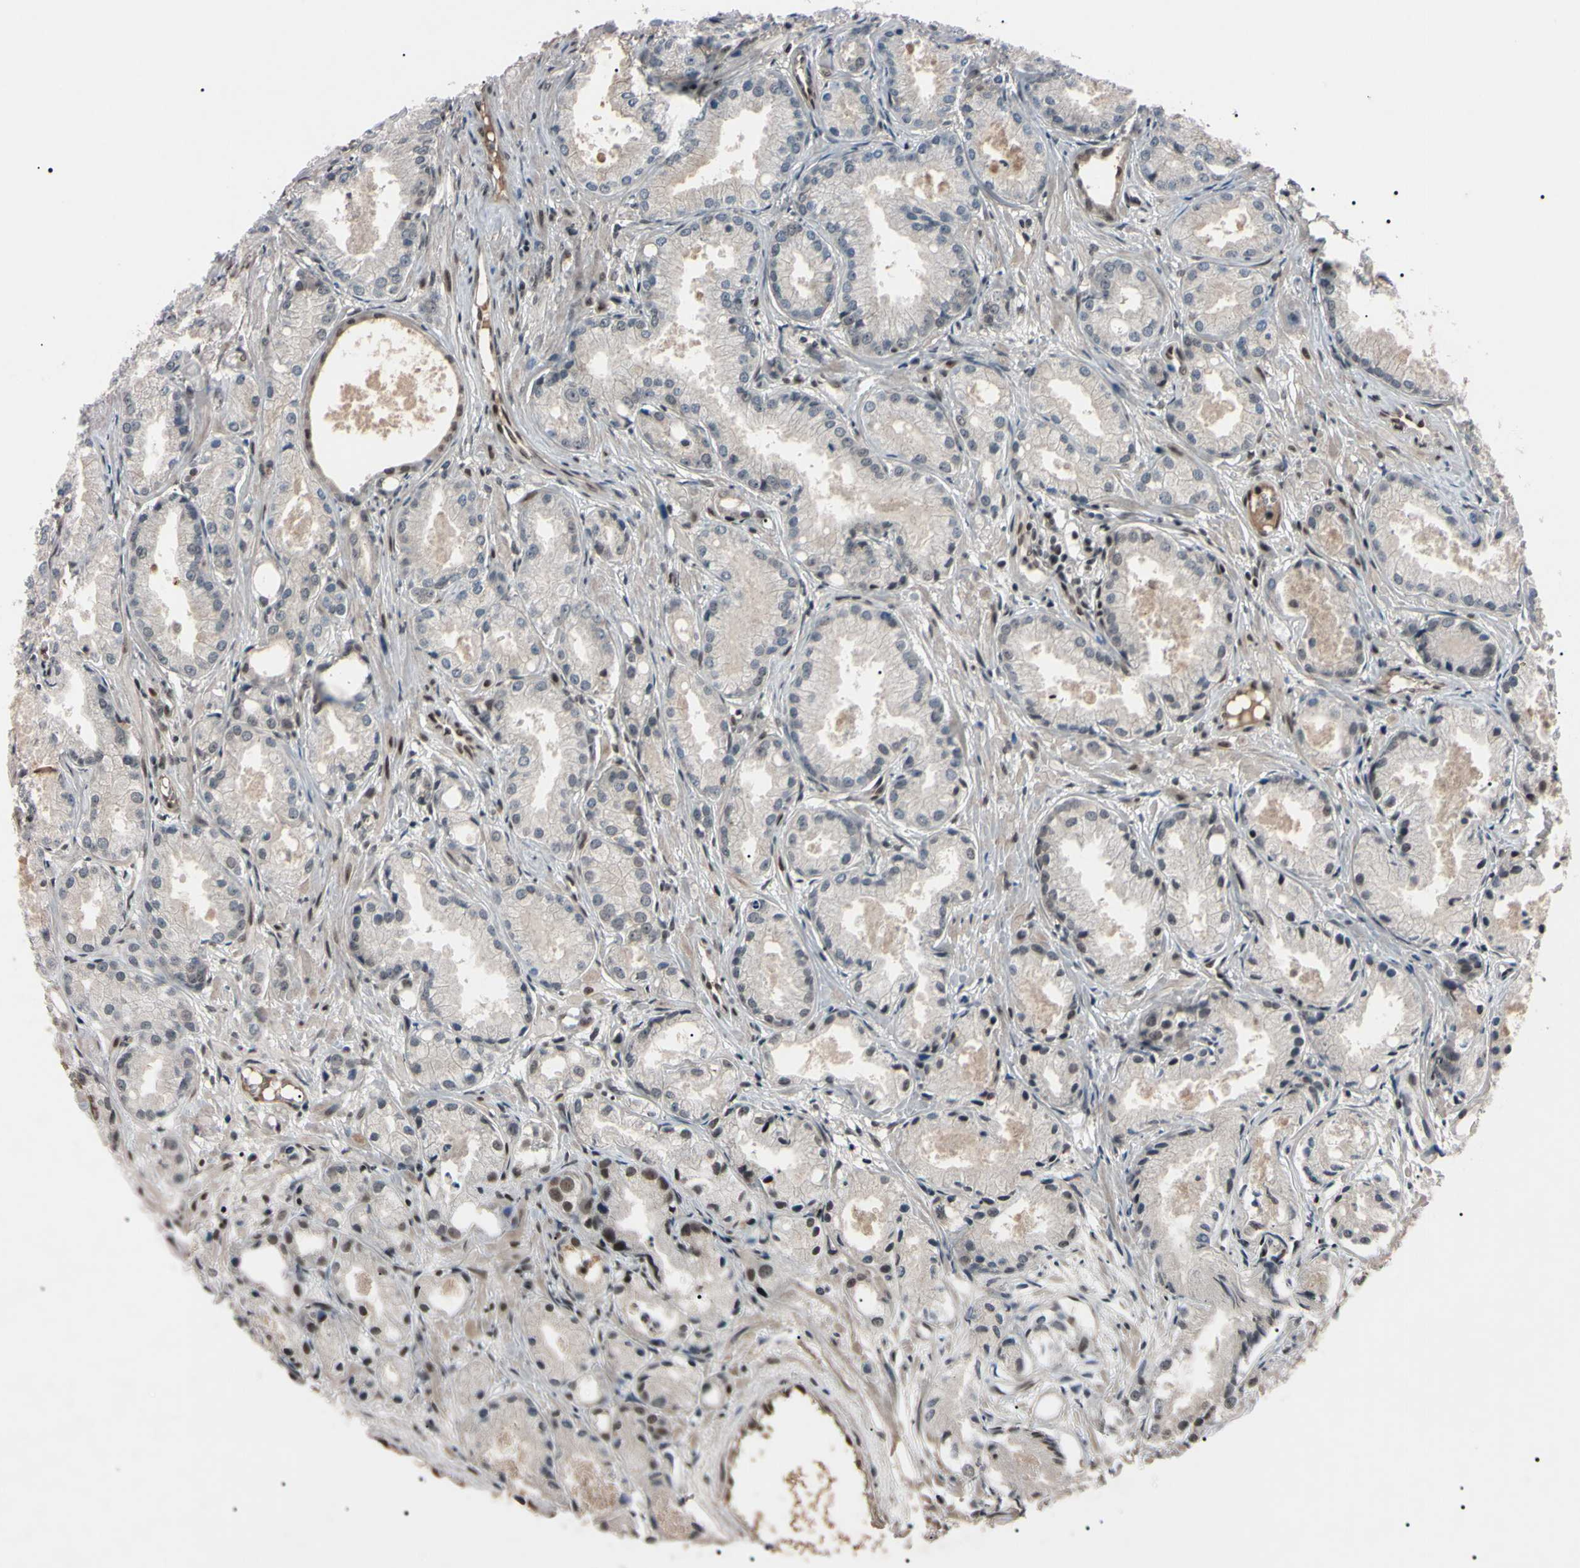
{"staining": {"intensity": "moderate", "quantity": "25%-75%", "location": "nuclear"}, "tissue": "prostate cancer", "cell_type": "Tumor cells", "image_type": "cancer", "snomed": [{"axis": "morphology", "description": "Adenocarcinoma, Low grade"}, {"axis": "topography", "description": "Prostate"}], "caption": "Protein staining of prostate cancer (adenocarcinoma (low-grade)) tissue exhibits moderate nuclear expression in approximately 25%-75% of tumor cells.", "gene": "YY1", "patient": {"sex": "male", "age": 72}}